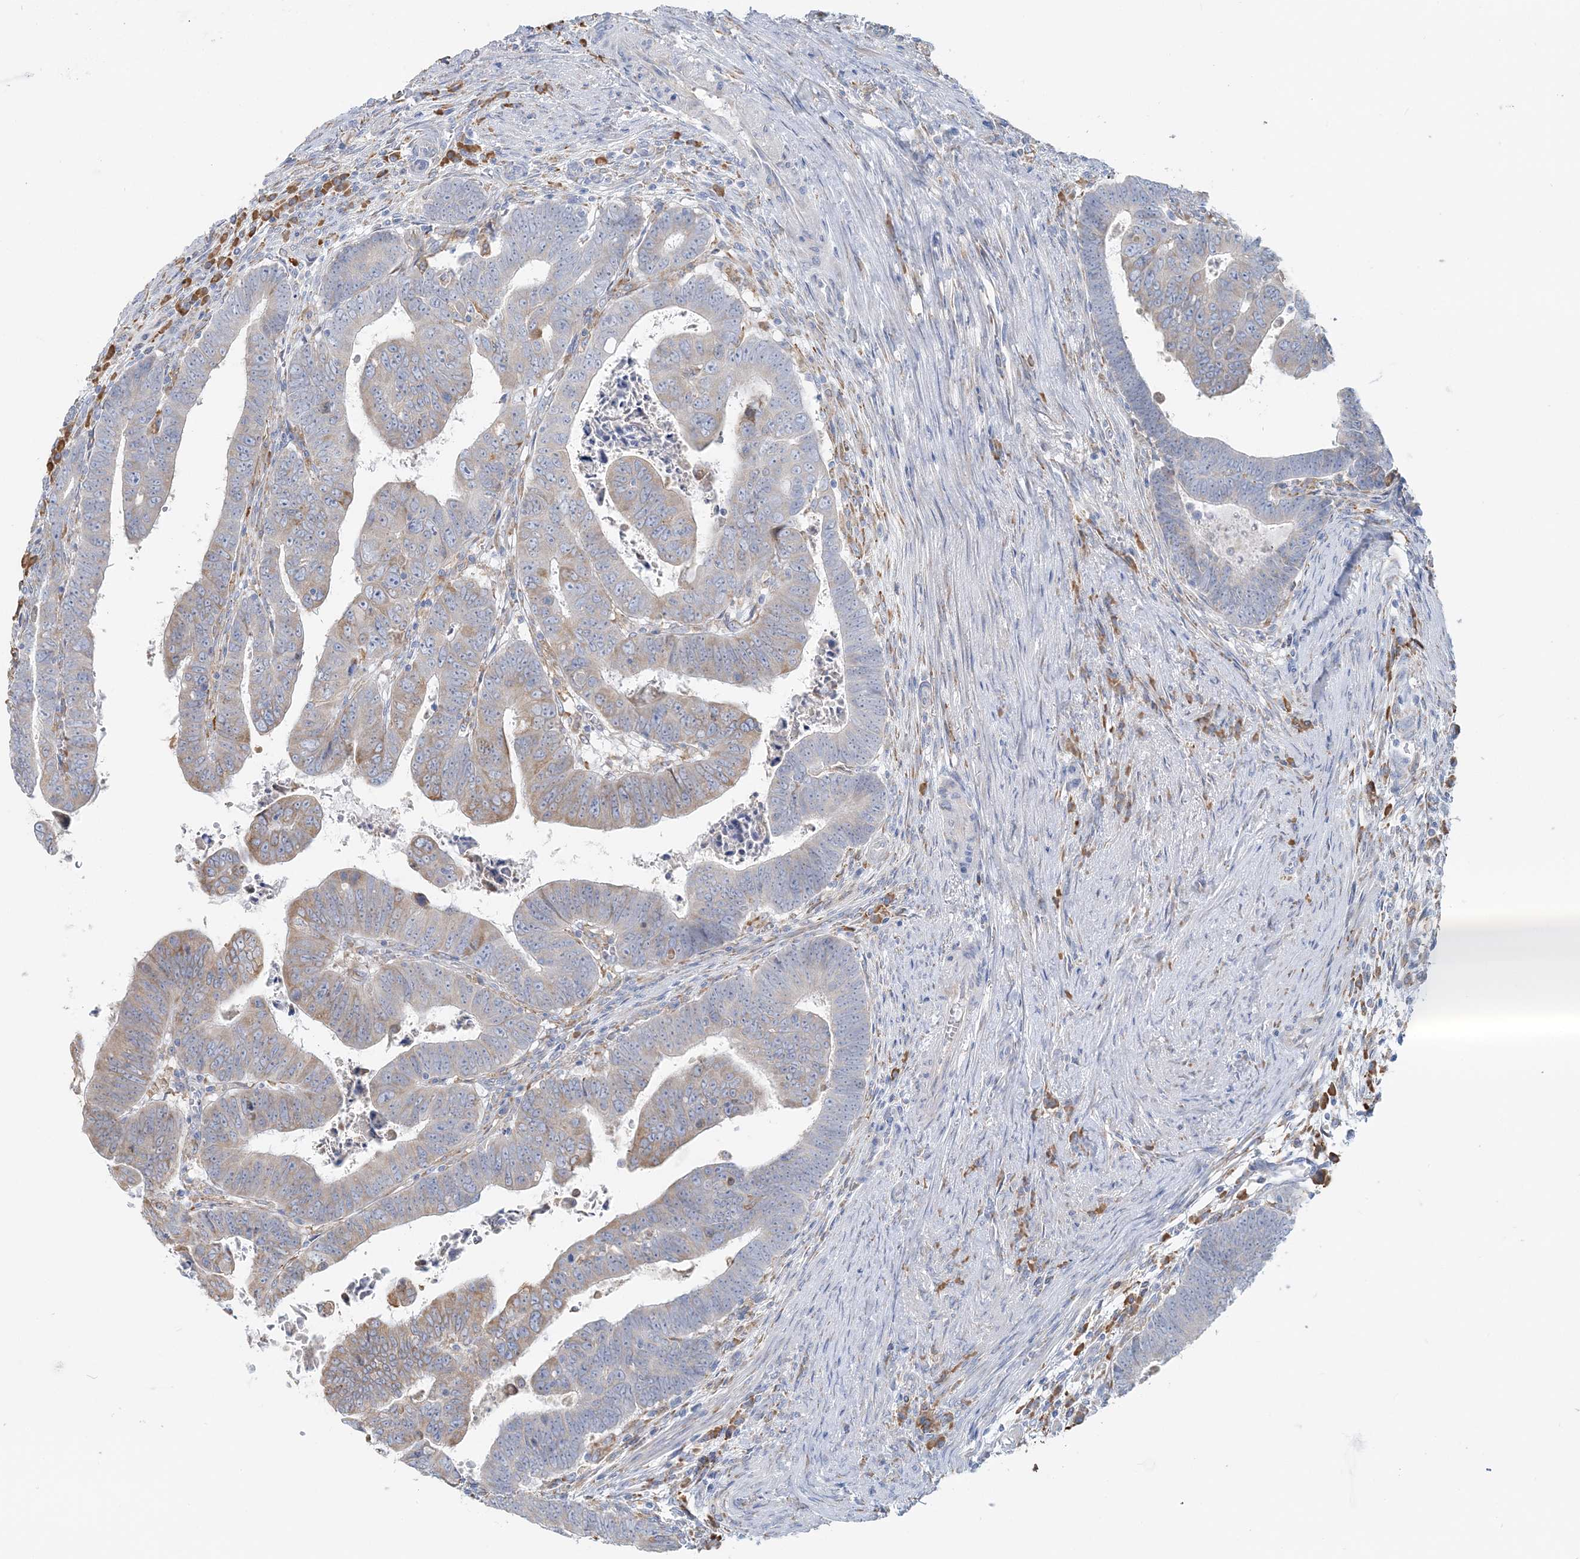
{"staining": {"intensity": "weak", "quantity": "<25%", "location": "cytoplasmic/membranous"}, "tissue": "colorectal cancer", "cell_type": "Tumor cells", "image_type": "cancer", "snomed": [{"axis": "morphology", "description": "Normal tissue, NOS"}, {"axis": "morphology", "description": "Adenocarcinoma, NOS"}, {"axis": "topography", "description": "Rectum"}], "caption": "The image exhibits no staining of tumor cells in colorectal cancer (adenocarcinoma).", "gene": "TBC1D5", "patient": {"sex": "female", "age": 65}}